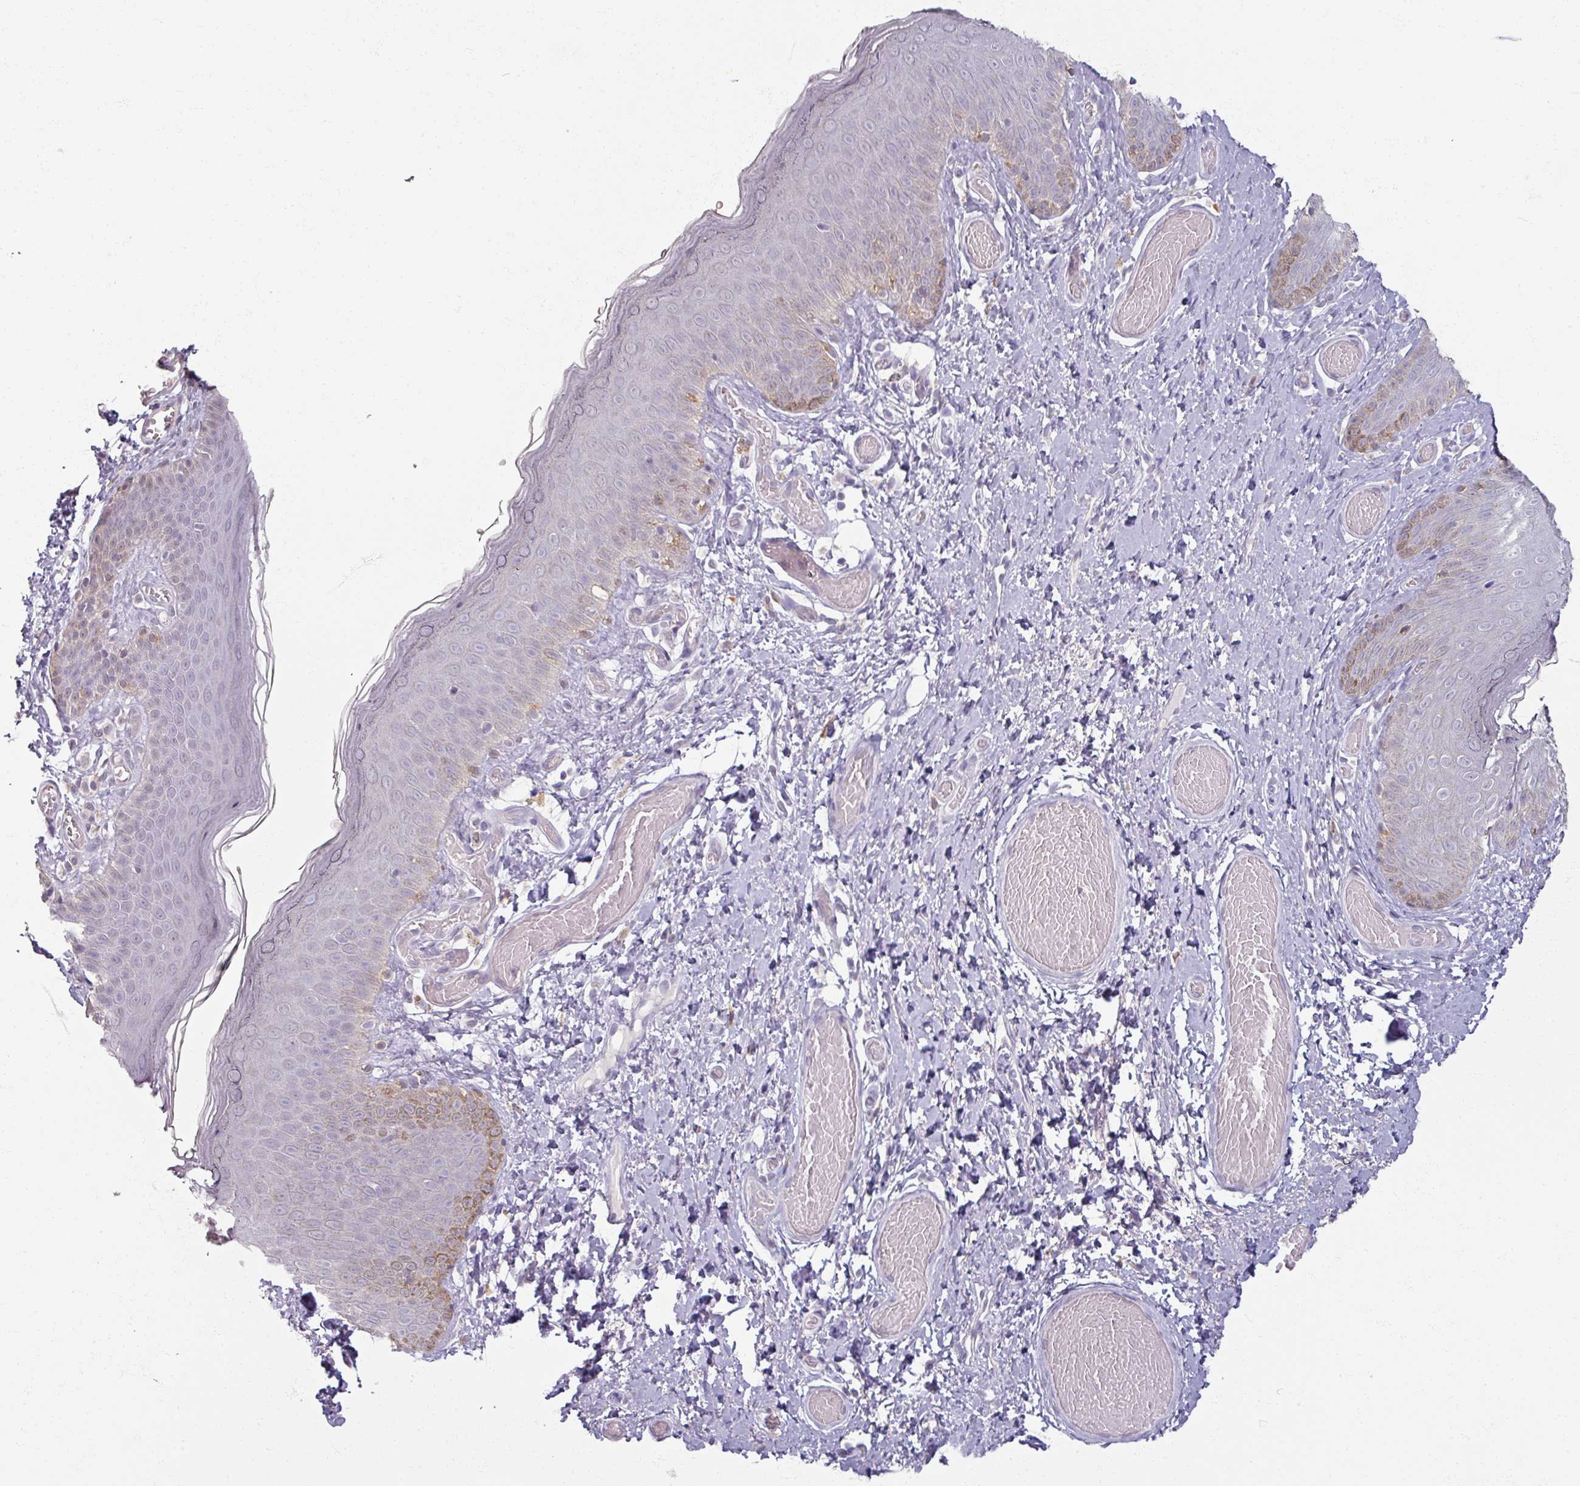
{"staining": {"intensity": "moderate", "quantity": "<25%", "location": "cytoplasmic/membranous"}, "tissue": "skin", "cell_type": "Epidermal cells", "image_type": "normal", "snomed": [{"axis": "morphology", "description": "Normal tissue, NOS"}, {"axis": "topography", "description": "Anal"}], "caption": "Moderate cytoplasmic/membranous expression is appreciated in about <25% of epidermal cells in unremarkable skin. (brown staining indicates protein expression, while blue staining denotes nuclei).", "gene": "SOX11", "patient": {"sex": "female", "age": 40}}